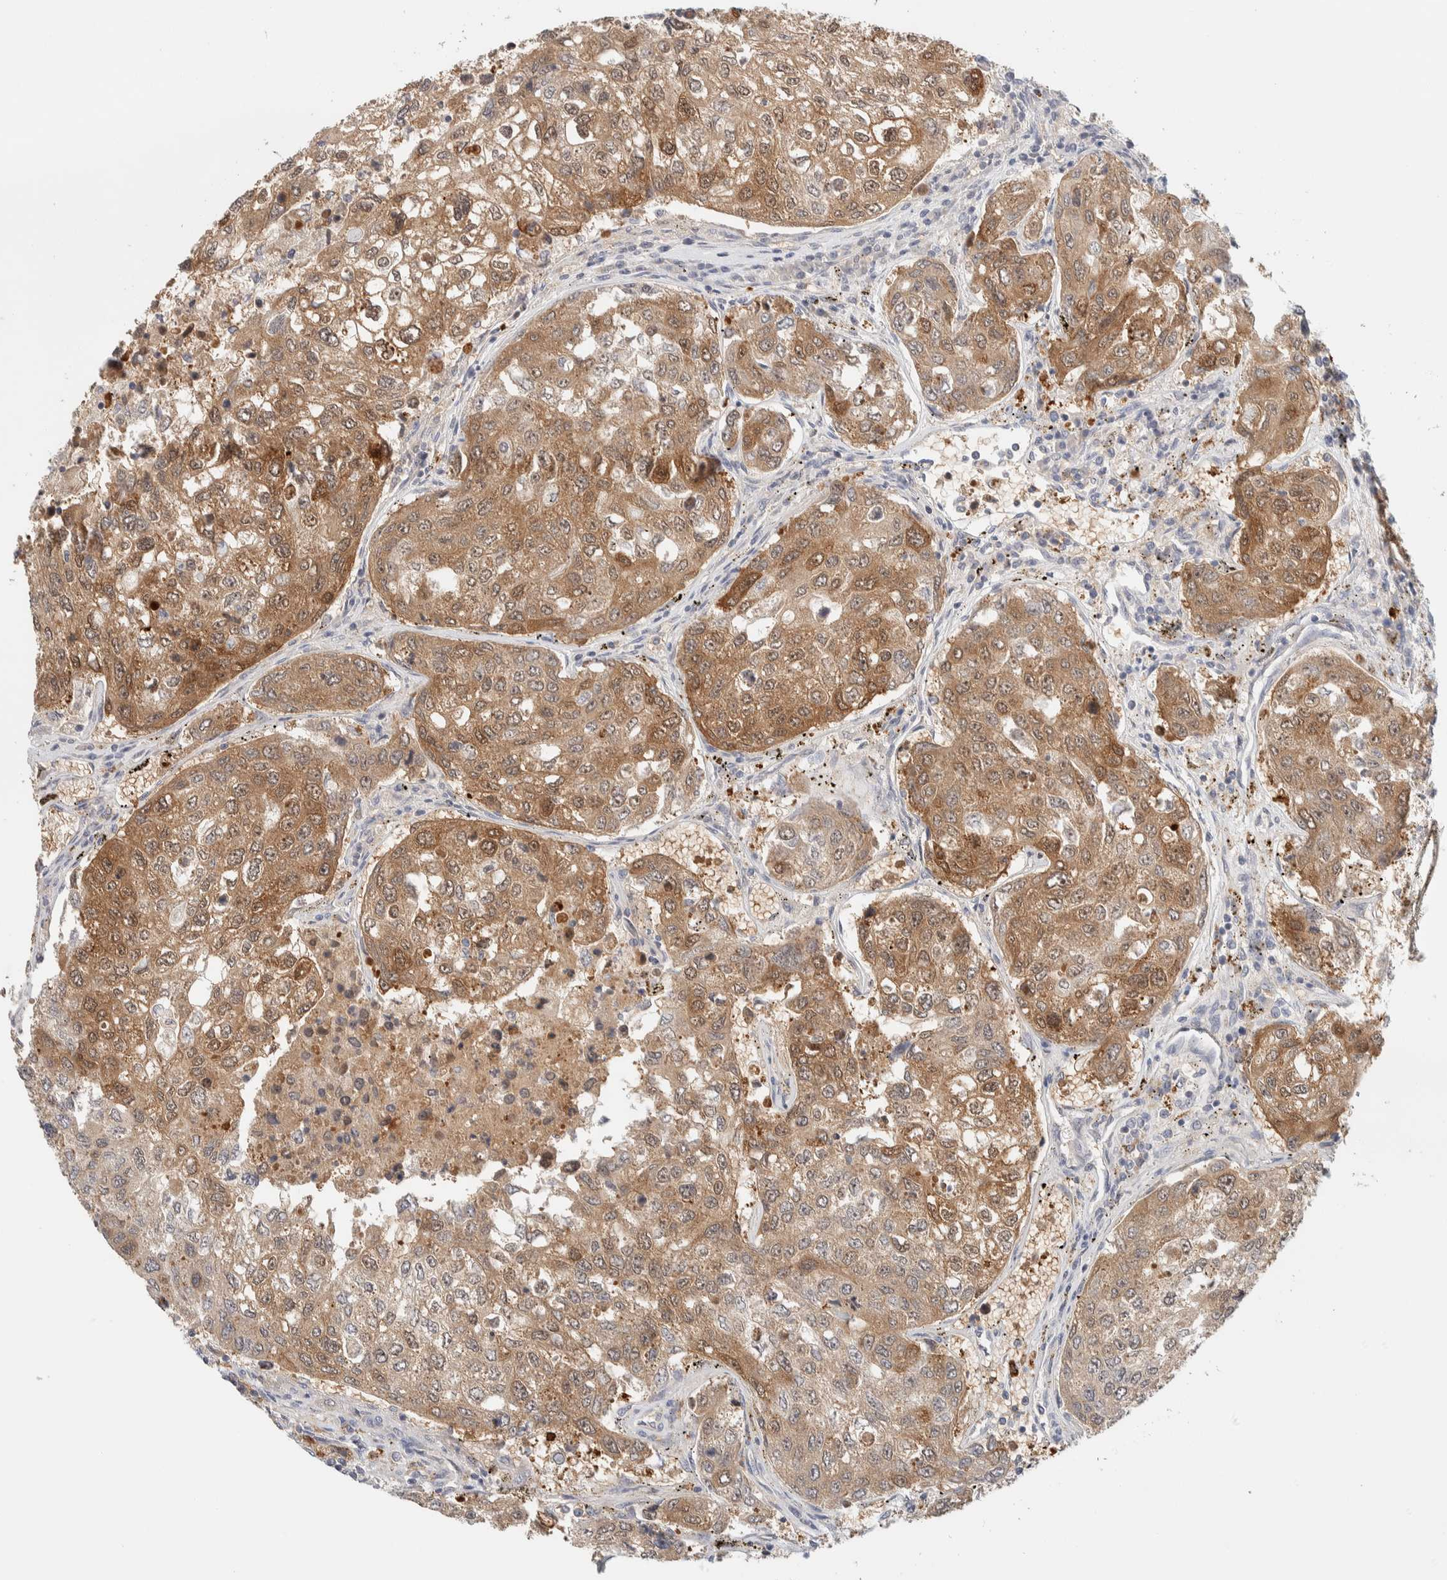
{"staining": {"intensity": "moderate", "quantity": ">75%", "location": "cytoplasmic/membranous,nuclear"}, "tissue": "urothelial cancer", "cell_type": "Tumor cells", "image_type": "cancer", "snomed": [{"axis": "morphology", "description": "Urothelial carcinoma, High grade"}, {"axis": "topography", "description": "Lymph node"}, {"axis": "topography", "description": "Urinary bladder"}], "caption": "Immunohistochemistry photomicrograph of human urothelial cancer stained for a protein (brown), which displays medium levels of moderate cytoplasmic/membranous and nuclear staining in approximately >75% of tumor cells.", "gene": "GCLM", "patient": {"sex": "male", "age": 51}}